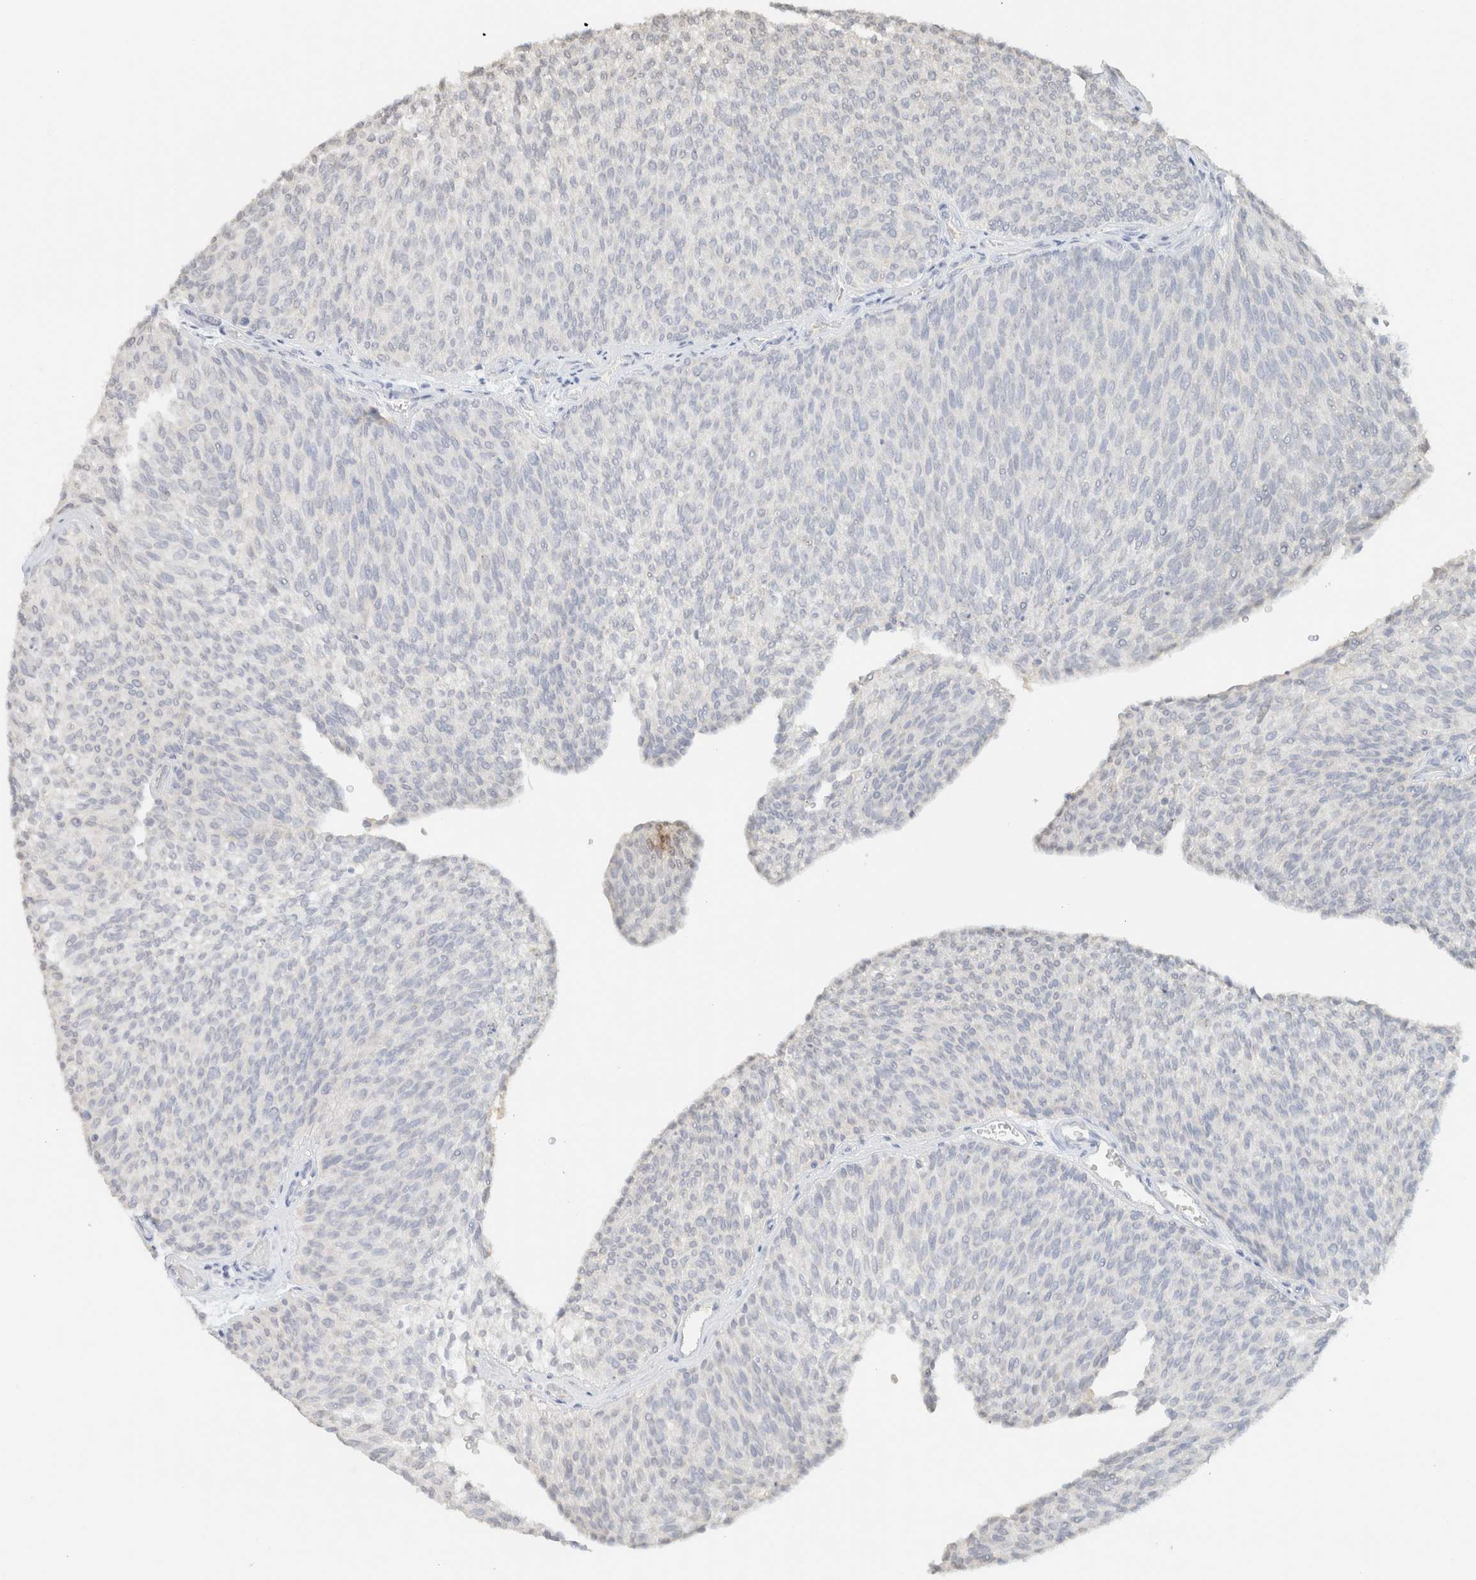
{"staining": {"intensity": "negative", "quantity": "none", "location": "none"}, "tissue": "urothelial cancer", "cell_type": "Tumor cells", "image_type": "cancer", "snomed": [{"axis": "morphology", "description": "Urothelial carcinoma, Low grade"}, {"axis": "topography", "description": "Urinary bladder"}], "caption": "Human urothelial cancer stained for a protein using immunohistochemistry (IHC) displays no staining in tumor cells.", "gene": "CPA1", "patient": {"sex": "female", "age": 79}}